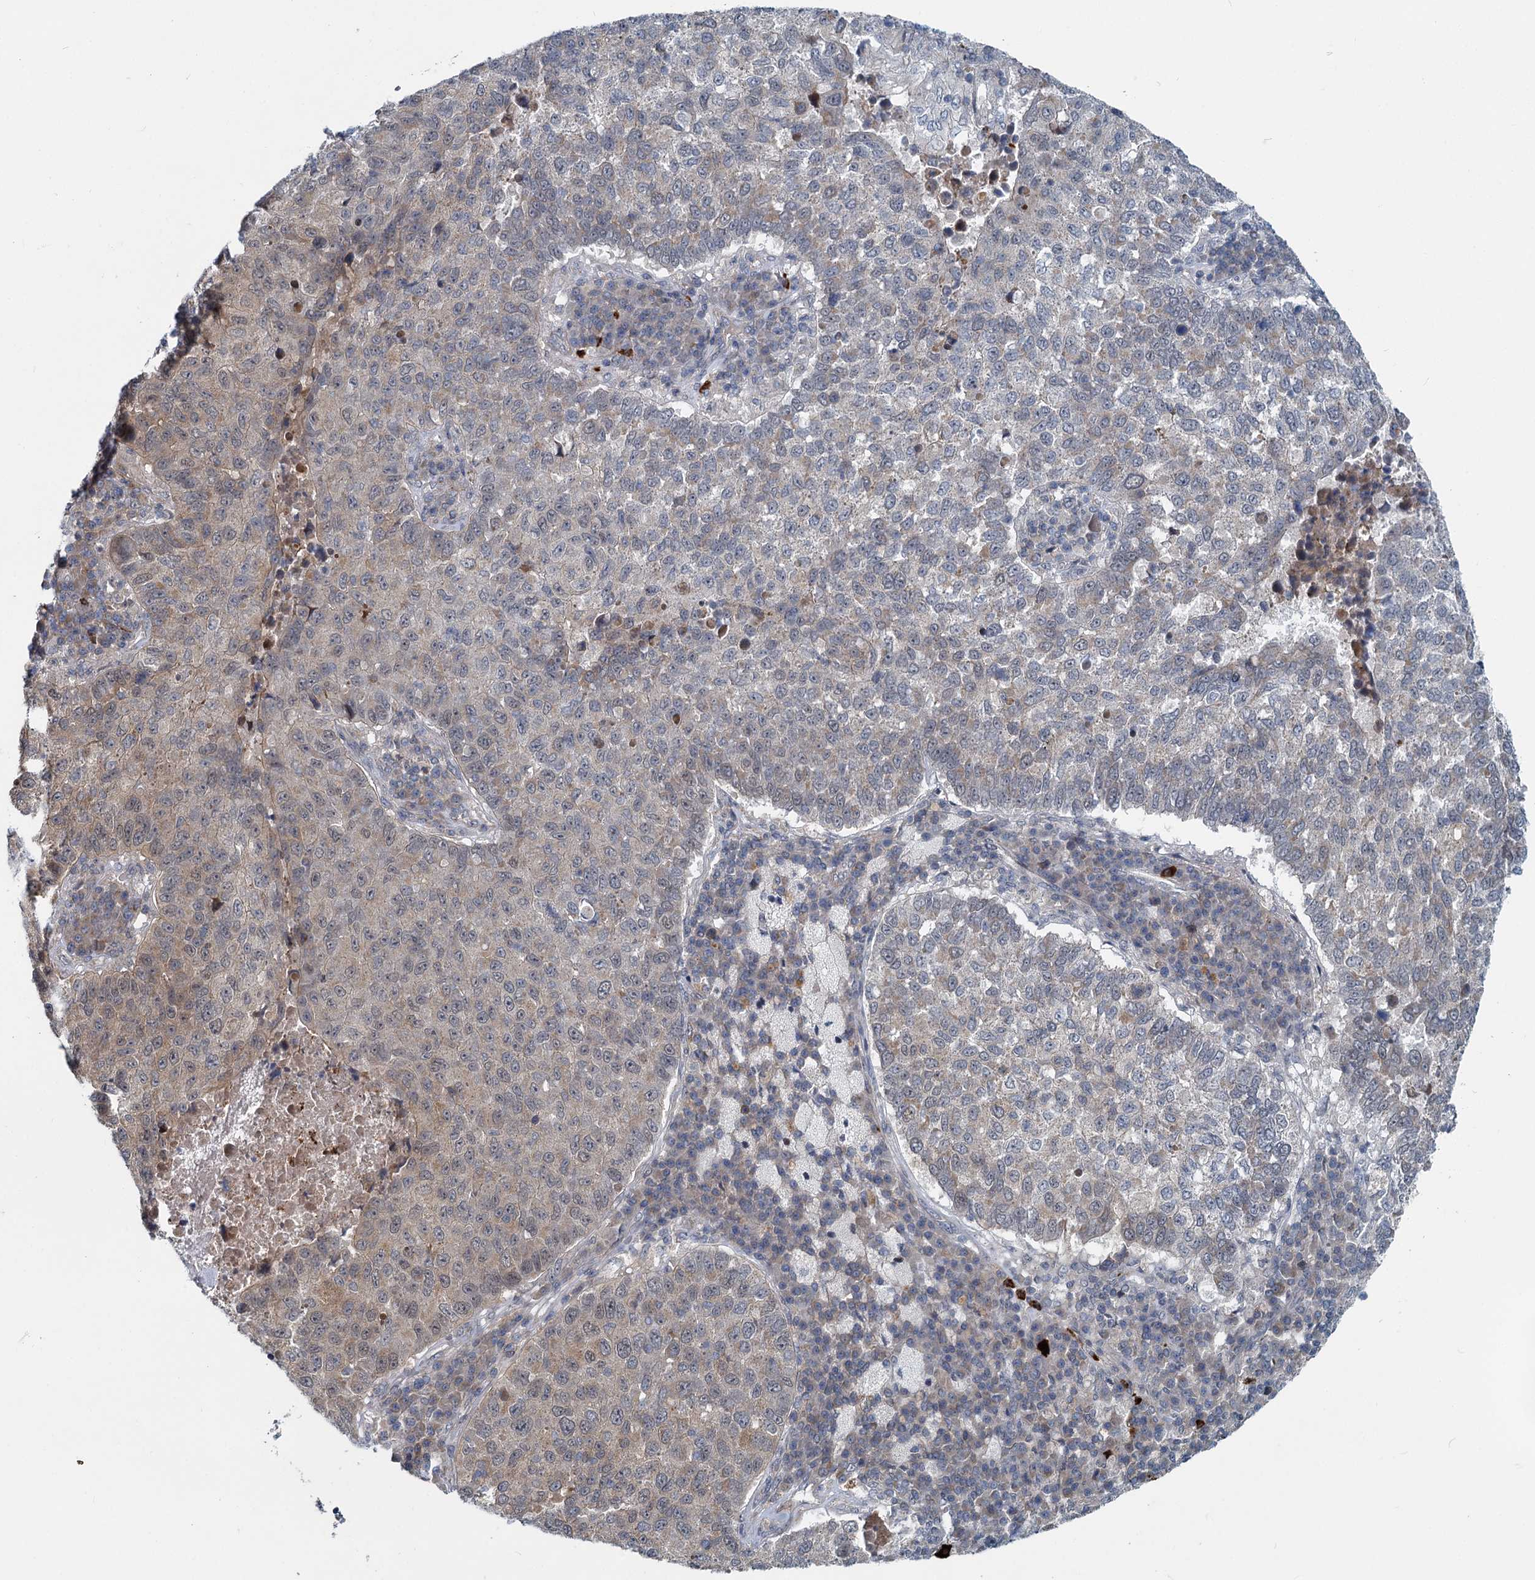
{"staining": {"intensity": "weak", "quantity": "<25%", "location": "cytoplasmic/membranous"}, "tissue": "lung cancer", "cell_type": "Tumor cells", "image_type": "cancer", "snomed": [{"axis": "morphology", "description": "Squamous cell carcinoma, NOS"}, {"axis": "topography", "description": "Lung"}], "caption": "Immunohistochemistry of human lung squamous cell carcinoma shows no staining in tumor cells.", "gene": "ADCY2", "patient": {"sex": "male", "age": 73}}